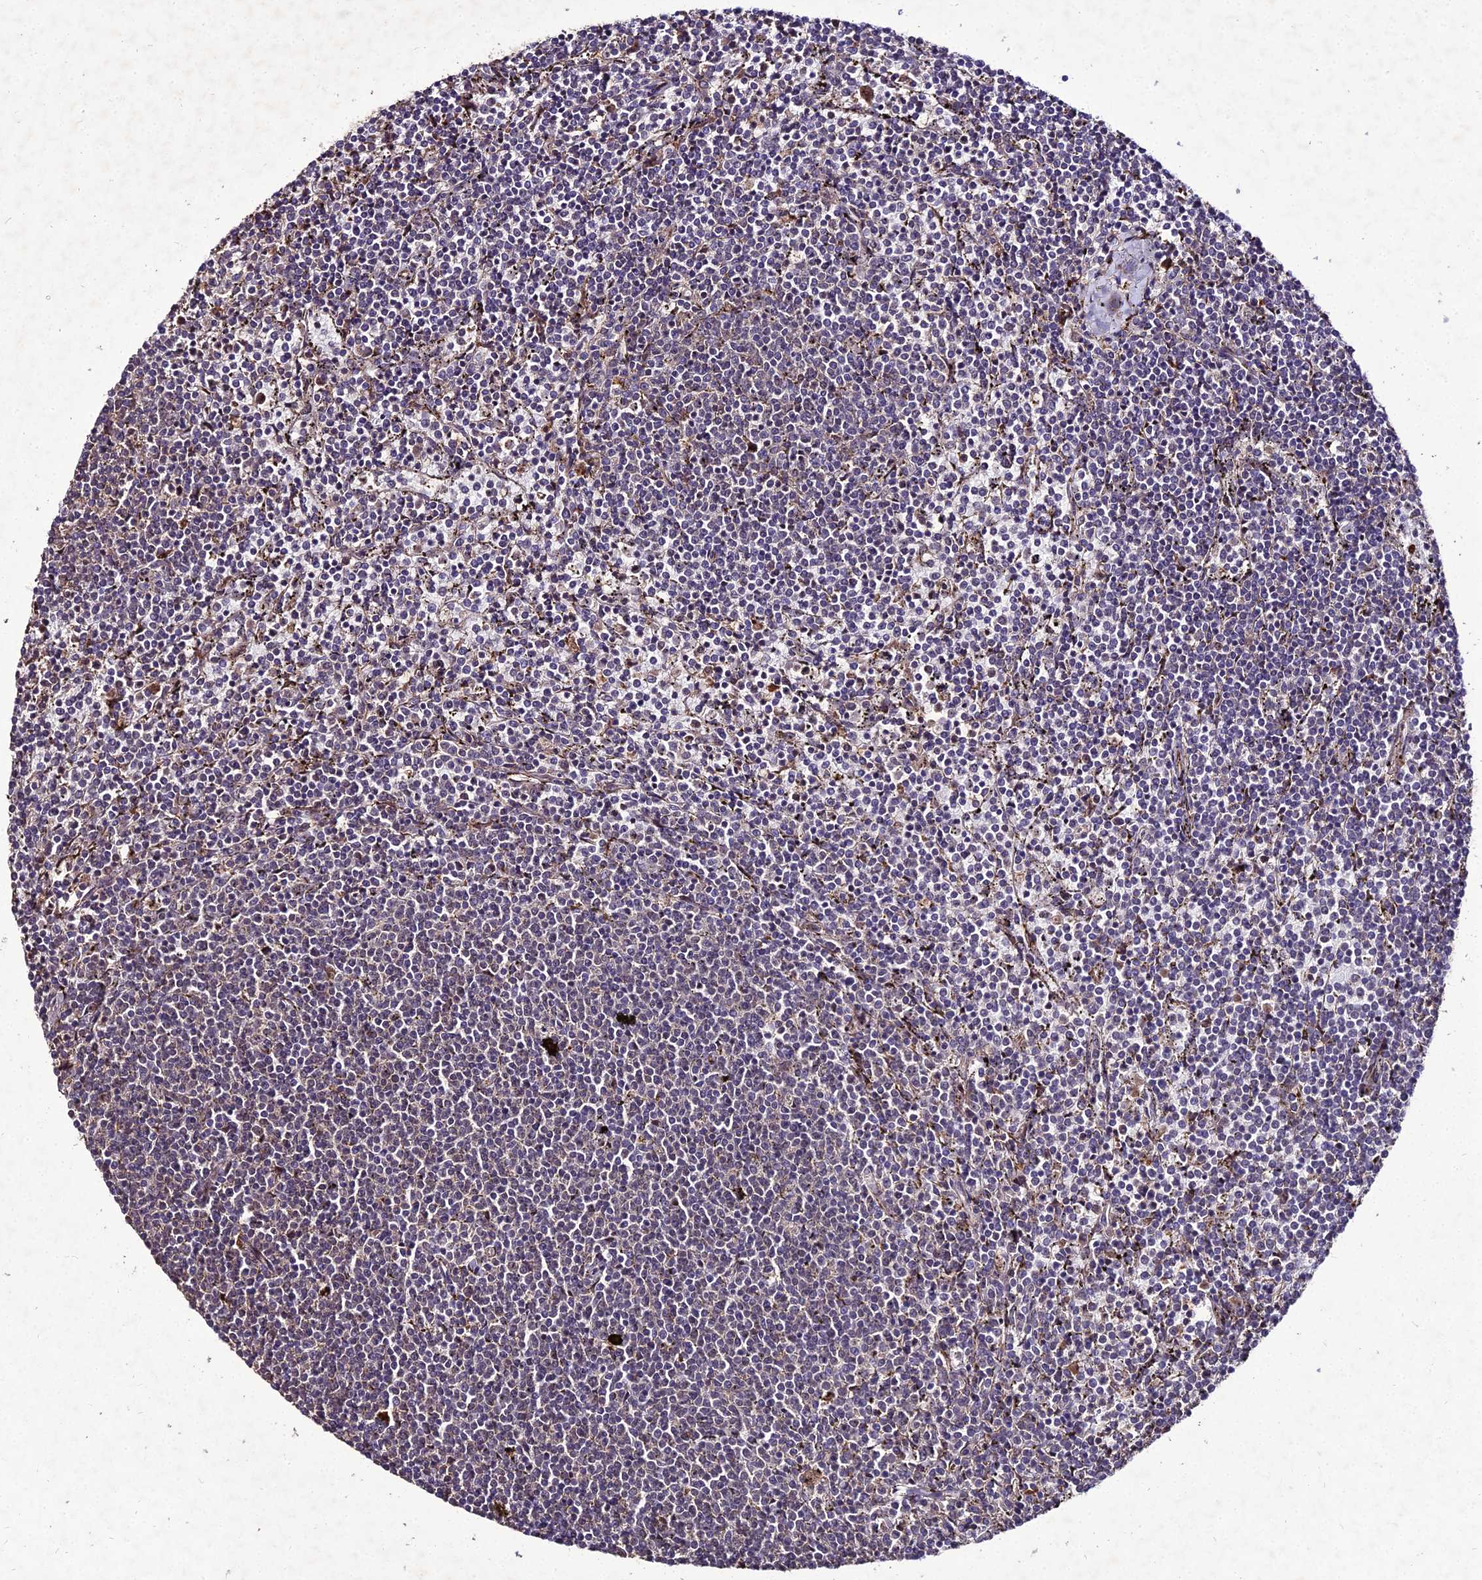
{"staining": {"intensity": "negative", "quantity": "none", "location": "none"}, "tissue": "lymphoma", "cell_type": "Tumor cells", "image_type": "cancer", "snomed": [{"axis": "morphology", "description": "Malignant lymphoma, non-Hodgkin's type, Low grade"}, {"axis": "topography", "description": "Spleen"}], "caption": "Immunohistochemistry (IHC) photomicrograph of low-grade malignant lymphoma, non-Hodgkin's type stained for a protein (brown), which displays no expression in tumor cells.", "gene": "ZNF766", "patient": {"sex": "female", "age": 50}}